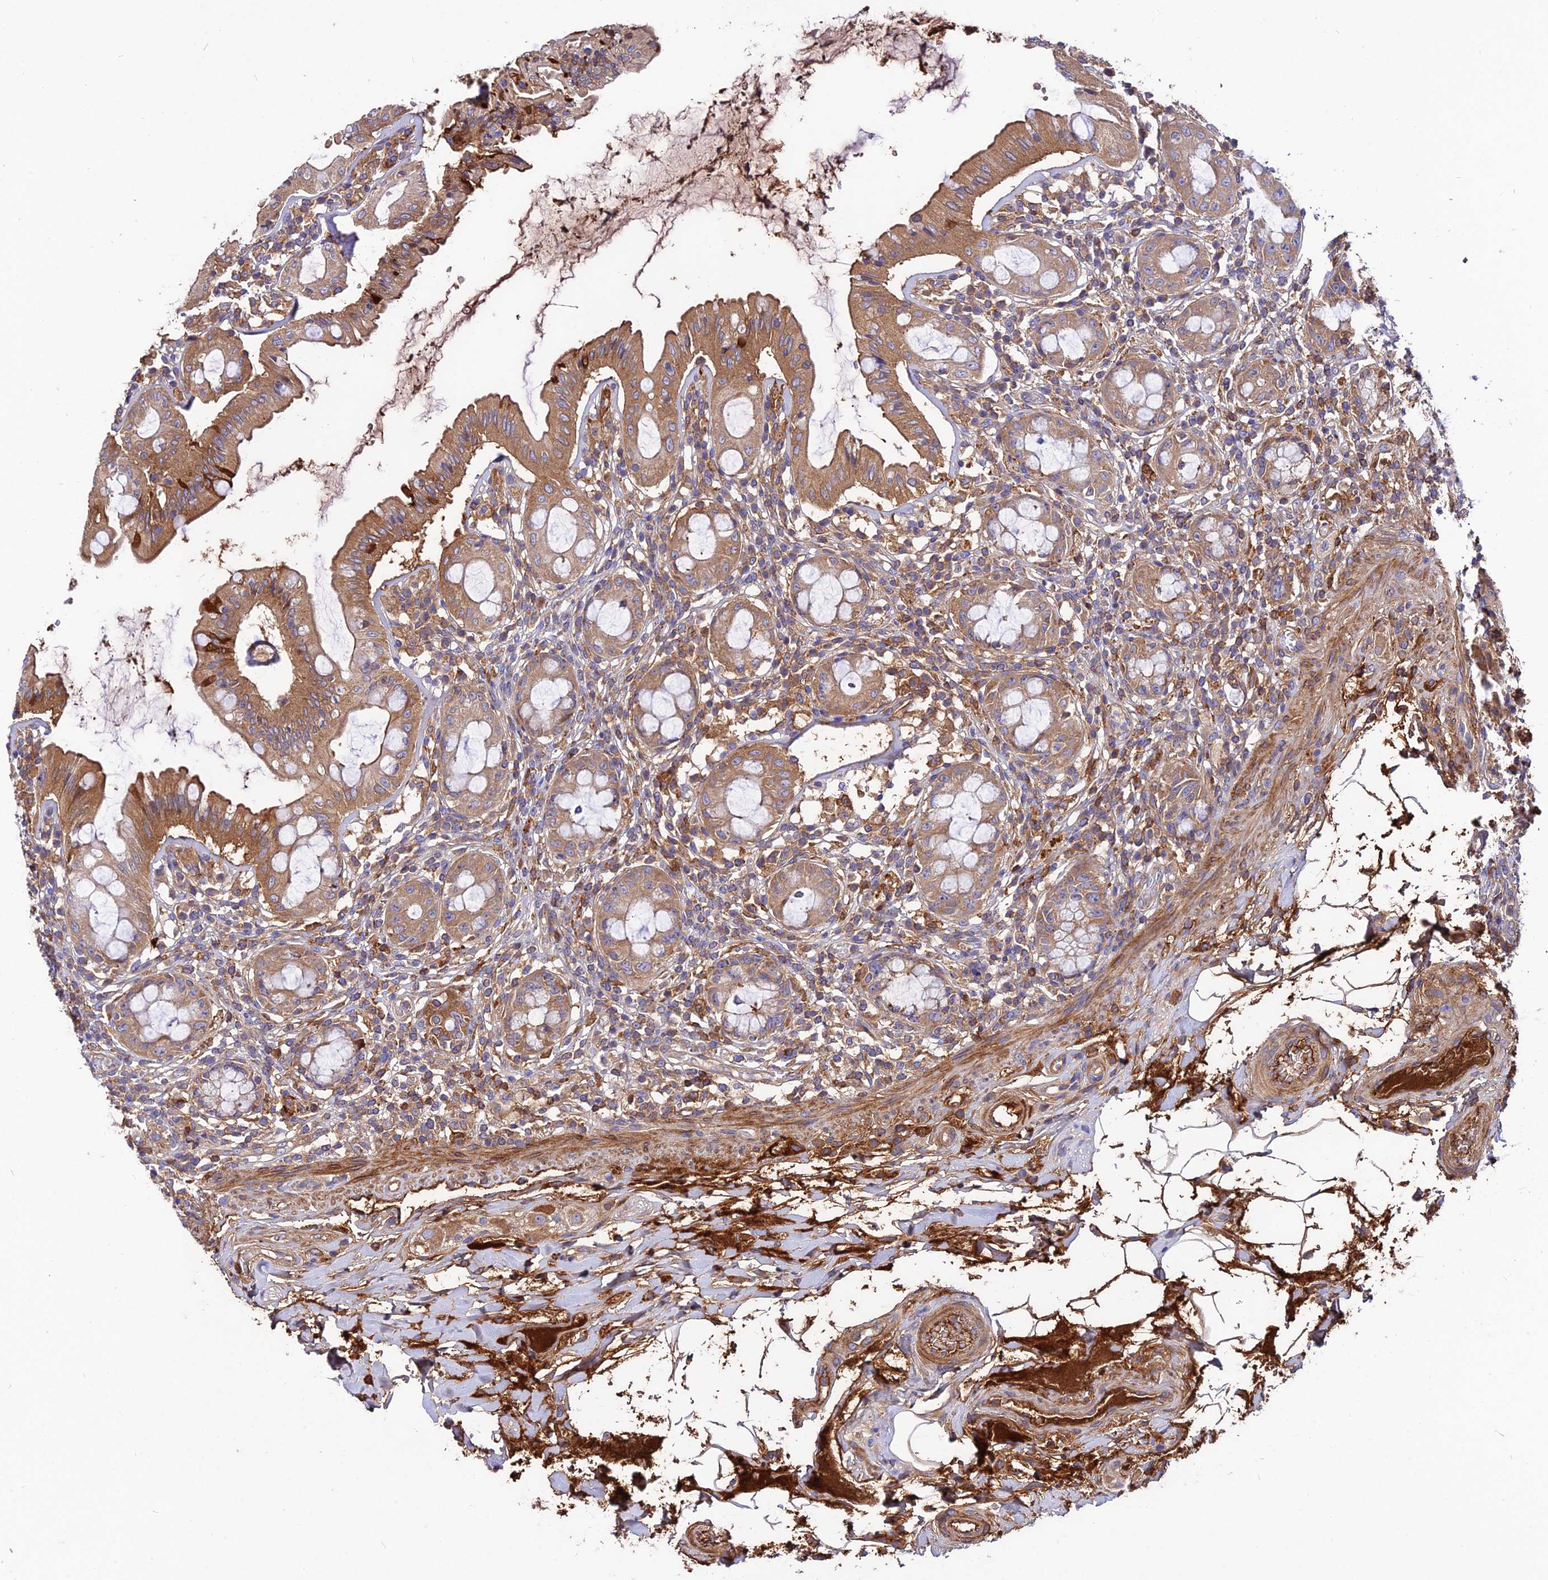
{"staining": {"intensity": "moderate", "quantity": ">75%", "location": "cytoplasmic/membranous"}, "tissue": "rectum", "cell_type": "Glandular cells", "image_type": "normal", "snomed": [{"axis": "morphology", "description": "Normal tissue, NOS"}, {"axis": "topography", "description": "Rectum"}], "caption": "Protein expression by immunohistochemistry reveals moderate cytoplasmic/membranous staining in about >75% of glandular cells in normal rectum. The protein of interest is shown in brown color, while the nuclei are stained blue.", "gene": "PYM1", "patient": {"sex": "female", "age": 57}}